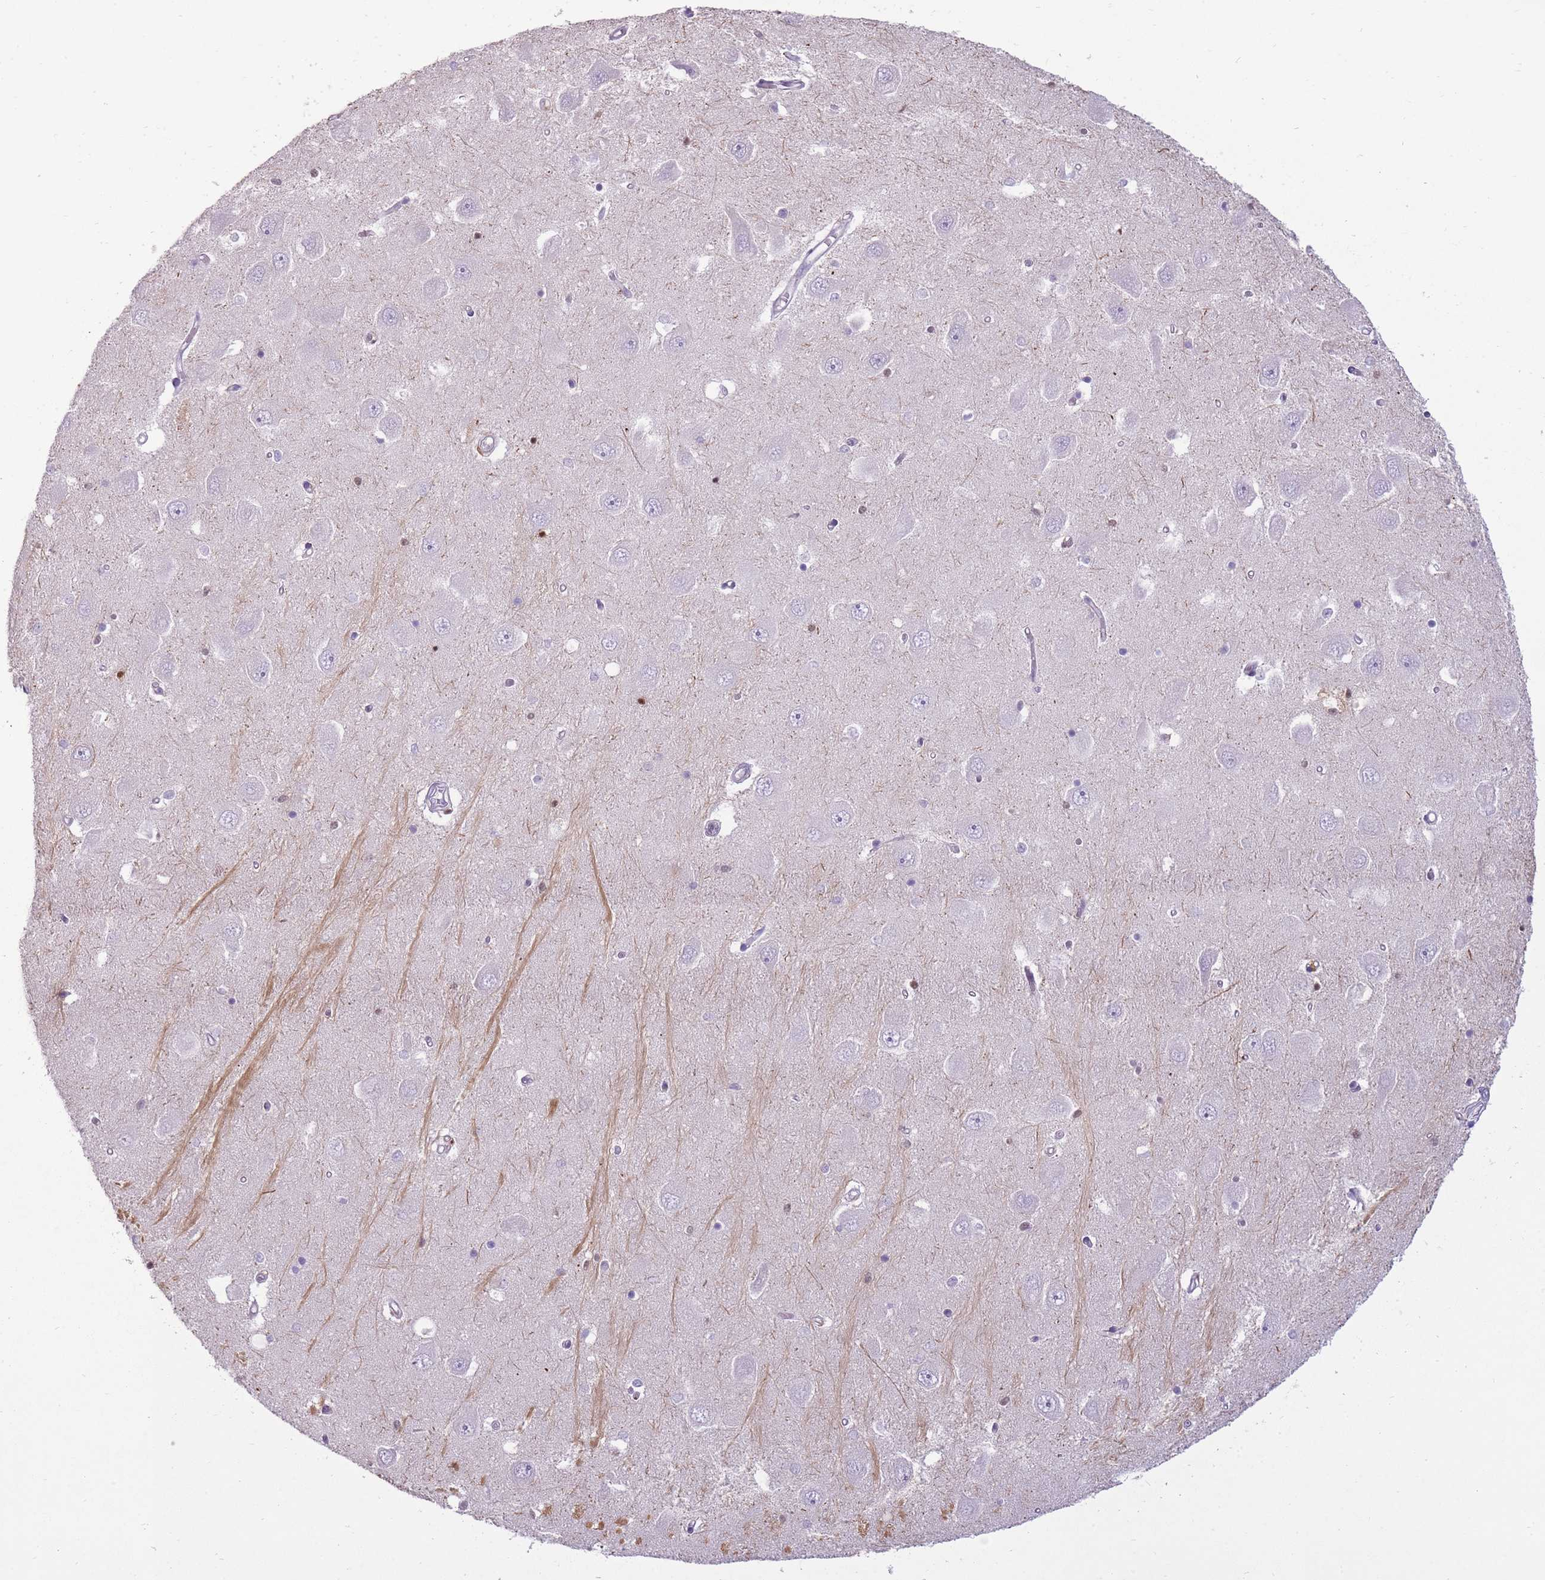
{"staining": {"intensity": "weak", "quantity": "<25%", "location": "nuclear"}, "tissue": "hippocampus", "cell_type": "Glial cells", "image_type": "normal", "snomed": [{"axis": "morphology", "description": "Normal tissue, NOS"}, {"axis": "topography", "description": "Hippocampus"}], "caption": "High magnification brightfield microscopy of normal hippocampus stained with DAB (3,3'-diaminobenzidine) (brown) and counterstained with hematoxylin (blue): glial cells show no significant staining. (Stains: DAB (3,3'-diaminobenzidine) IHC with hematoxylin counter stain, Microscopy: brightfield microscopy at high magnification).", "gene": "LGALS9B", "patient": {"sex": "male", "age": 45}}